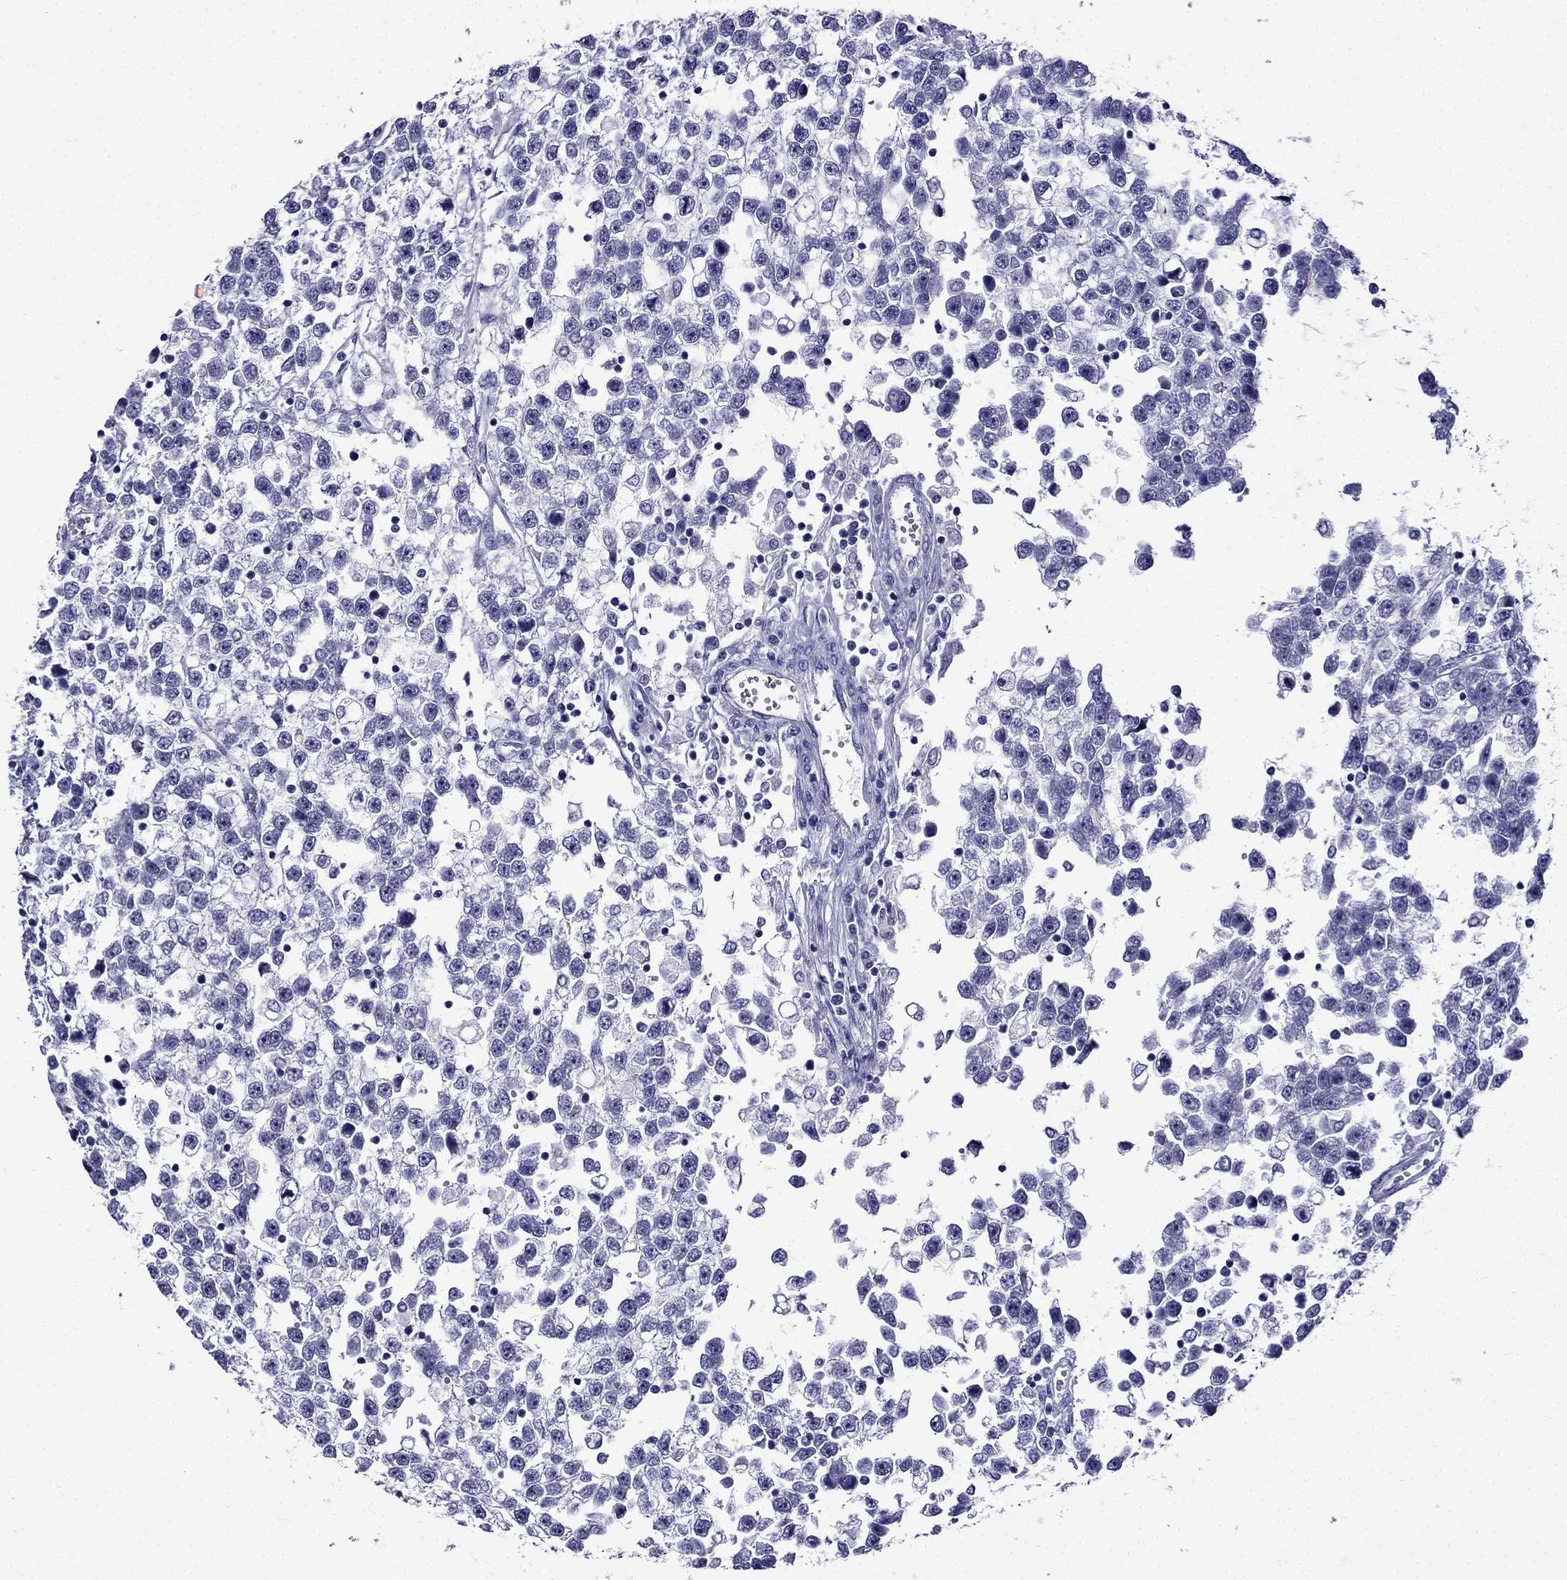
{"staining": {"intensity": "negative", "quantity": "none", "location": "none"}, "tissue": "testis cancer", "cell_type": "Tumor cells", "image_type": "cancer", "snomed": [{"axis": "morphology", "description": "Seminoma, NOS"}, {"axis": "topography", "description": "Testis"}], "caption": "Immunohistochemical staining of human seminoma (testis) displays no significant expression in tumor cells.", "gene": "ERC2", "patient": {"sex": "male", "age": 34}}